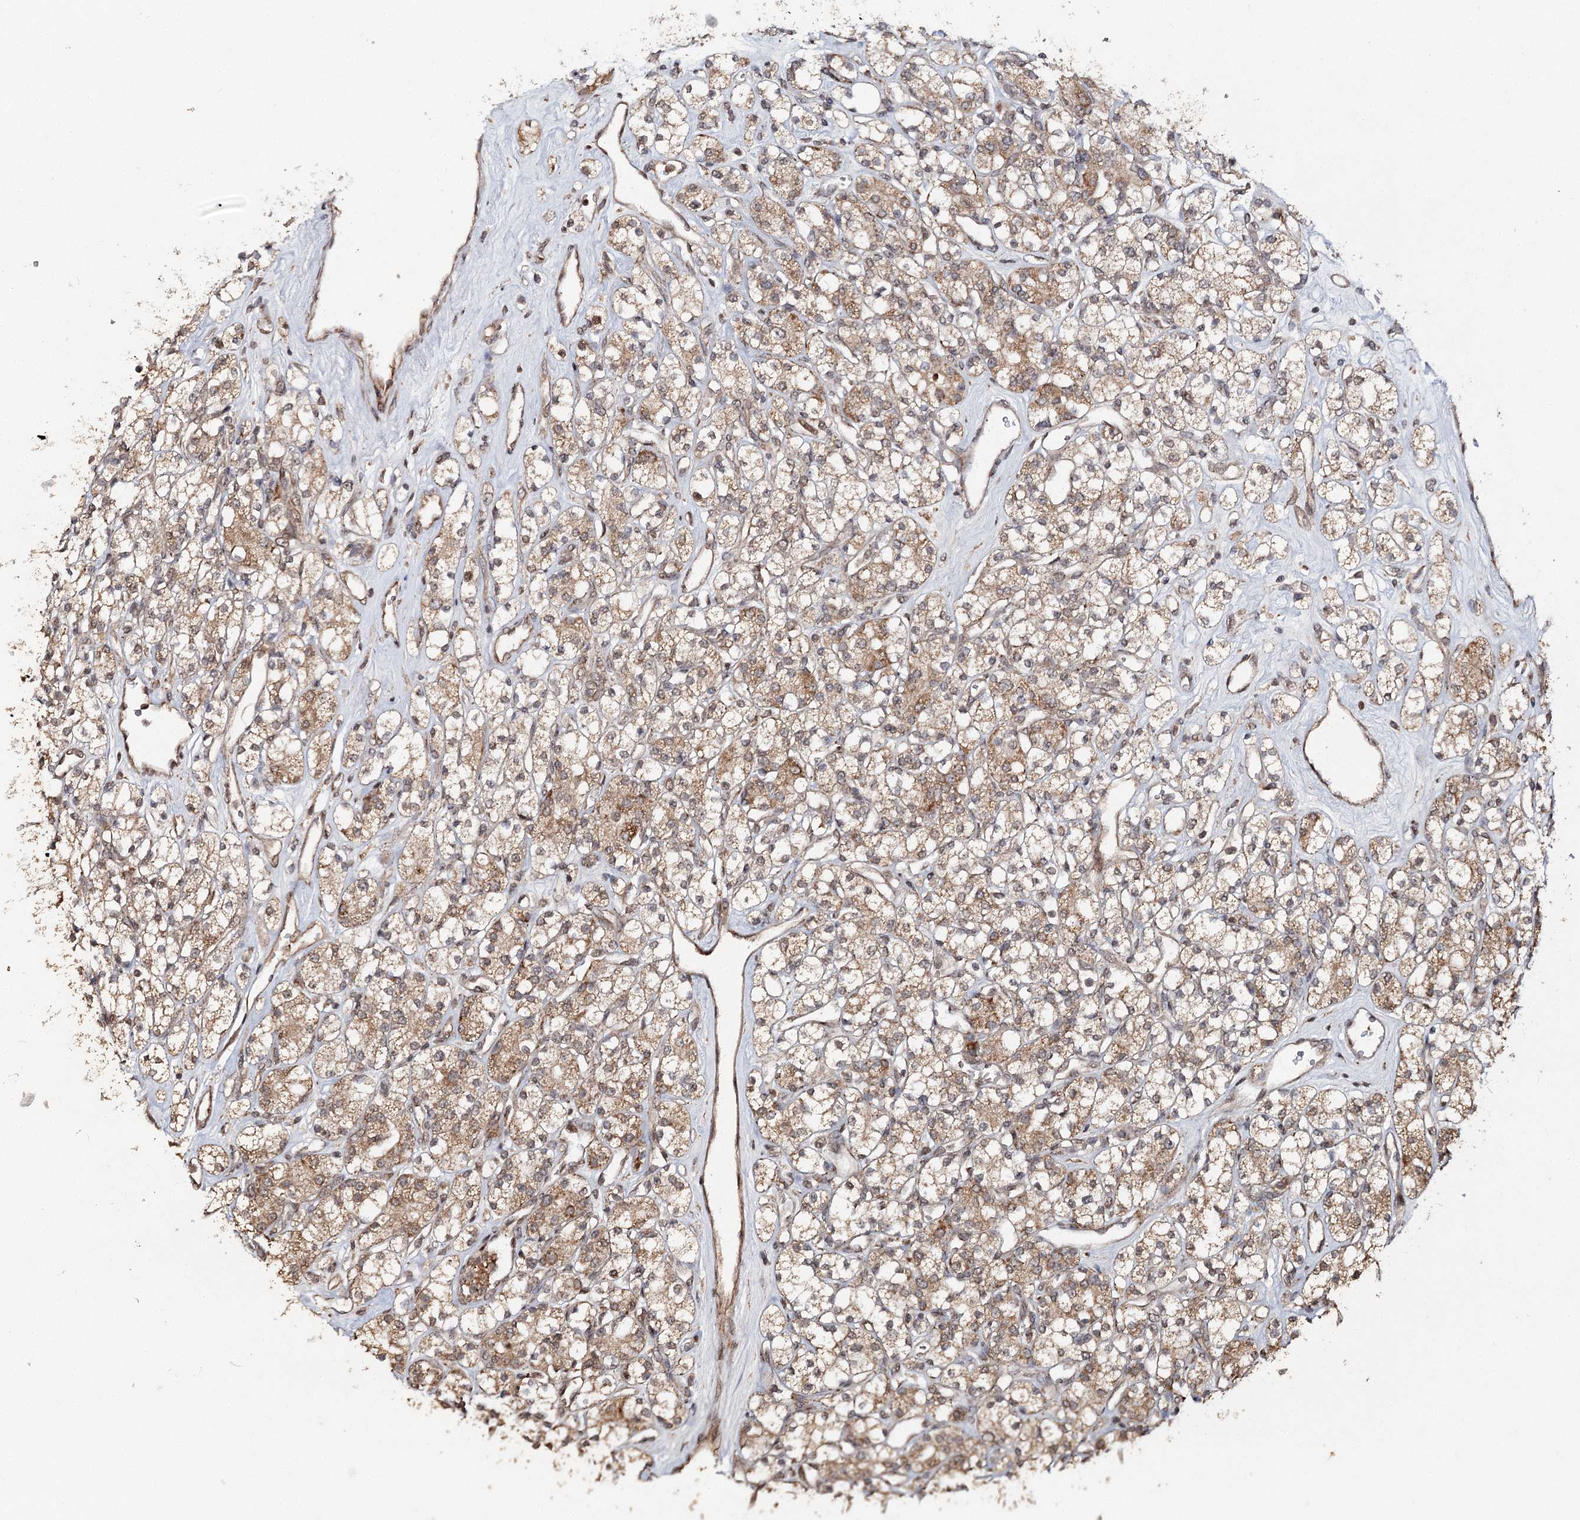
{"staining": {"intensity": "moderate", "quantity": ">75%", "location": "cytoplasmic/membranous"}, "tissue": "renal cancer", "cell_type": "Tumor cells", "image_type": "cancer", "snomed": [{"axis": "morphology", "description": "Adenocarcinoma, NOS"}, {"axis": "topography", "description": "Kidney"}], "caption": "IHC micrograph of human adenocarcinoma (renal) stained for a protein (brown), which demonstrates medium levels of moderate cytoplasmic/membranous staining in approximately >75% of tumor cells.", "gene": "ZNRF3", "patient": {"sex": "male", "age": 77}}